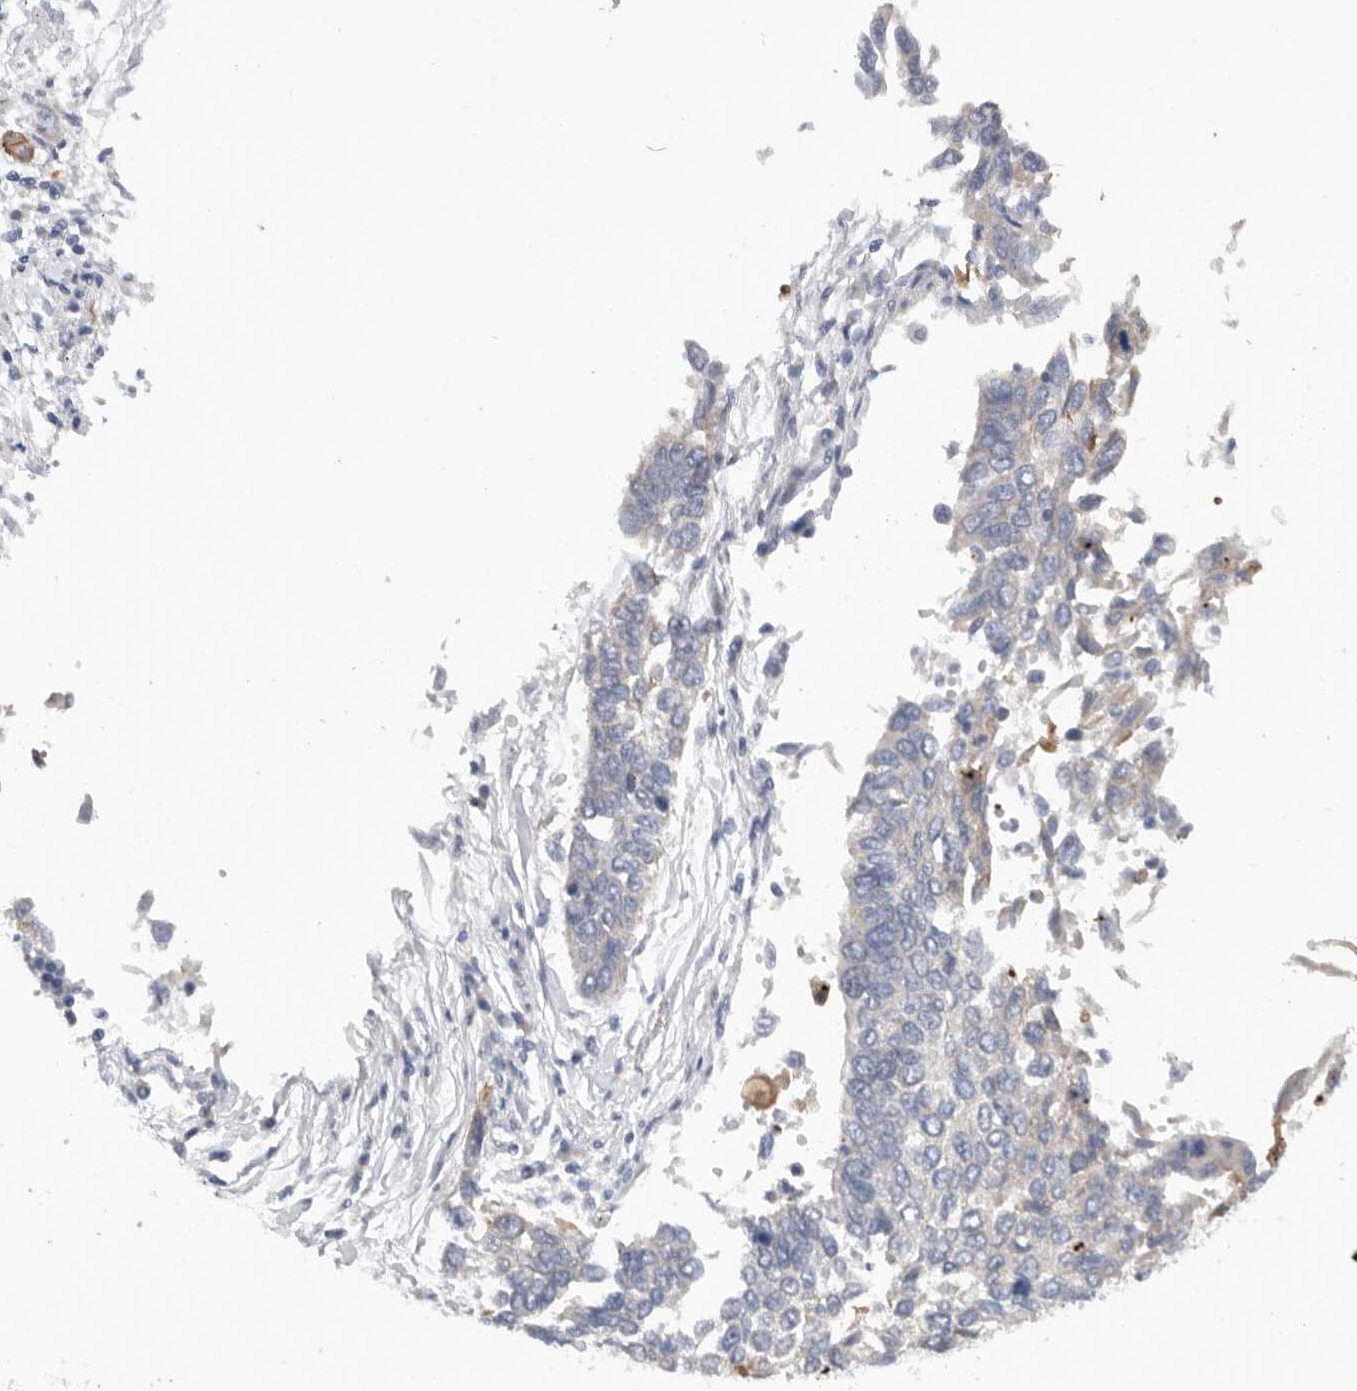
{"staining": {"intensity": "negative", "quantity": "none", "location": "none"}, "tissue": "lung cancer", "cell_type": "Tumor cells", "image_type": "cancer", "snomed": [{"axis": "morphology", "description": "Normal tissue, NOS"}, {"axis": "morphology", "description": "Squamous cell carcinoma, NOS"}, {"axis": "topography", "description": "Cartilage tissue"}, {"axis": "topography", "description": "Bronchus"}, {"axis": "topography", "description": "Lung"}, {"axis": "topography", "description": "Peripheral nerve tissue"}], "caption": "The immunohistochemistry (IHC) photomicrograph has no significant staining in tumor cells of lung cancer tissue.", "gene": "MTFR1L", "patient": {"sex": "female", "age": 49}}